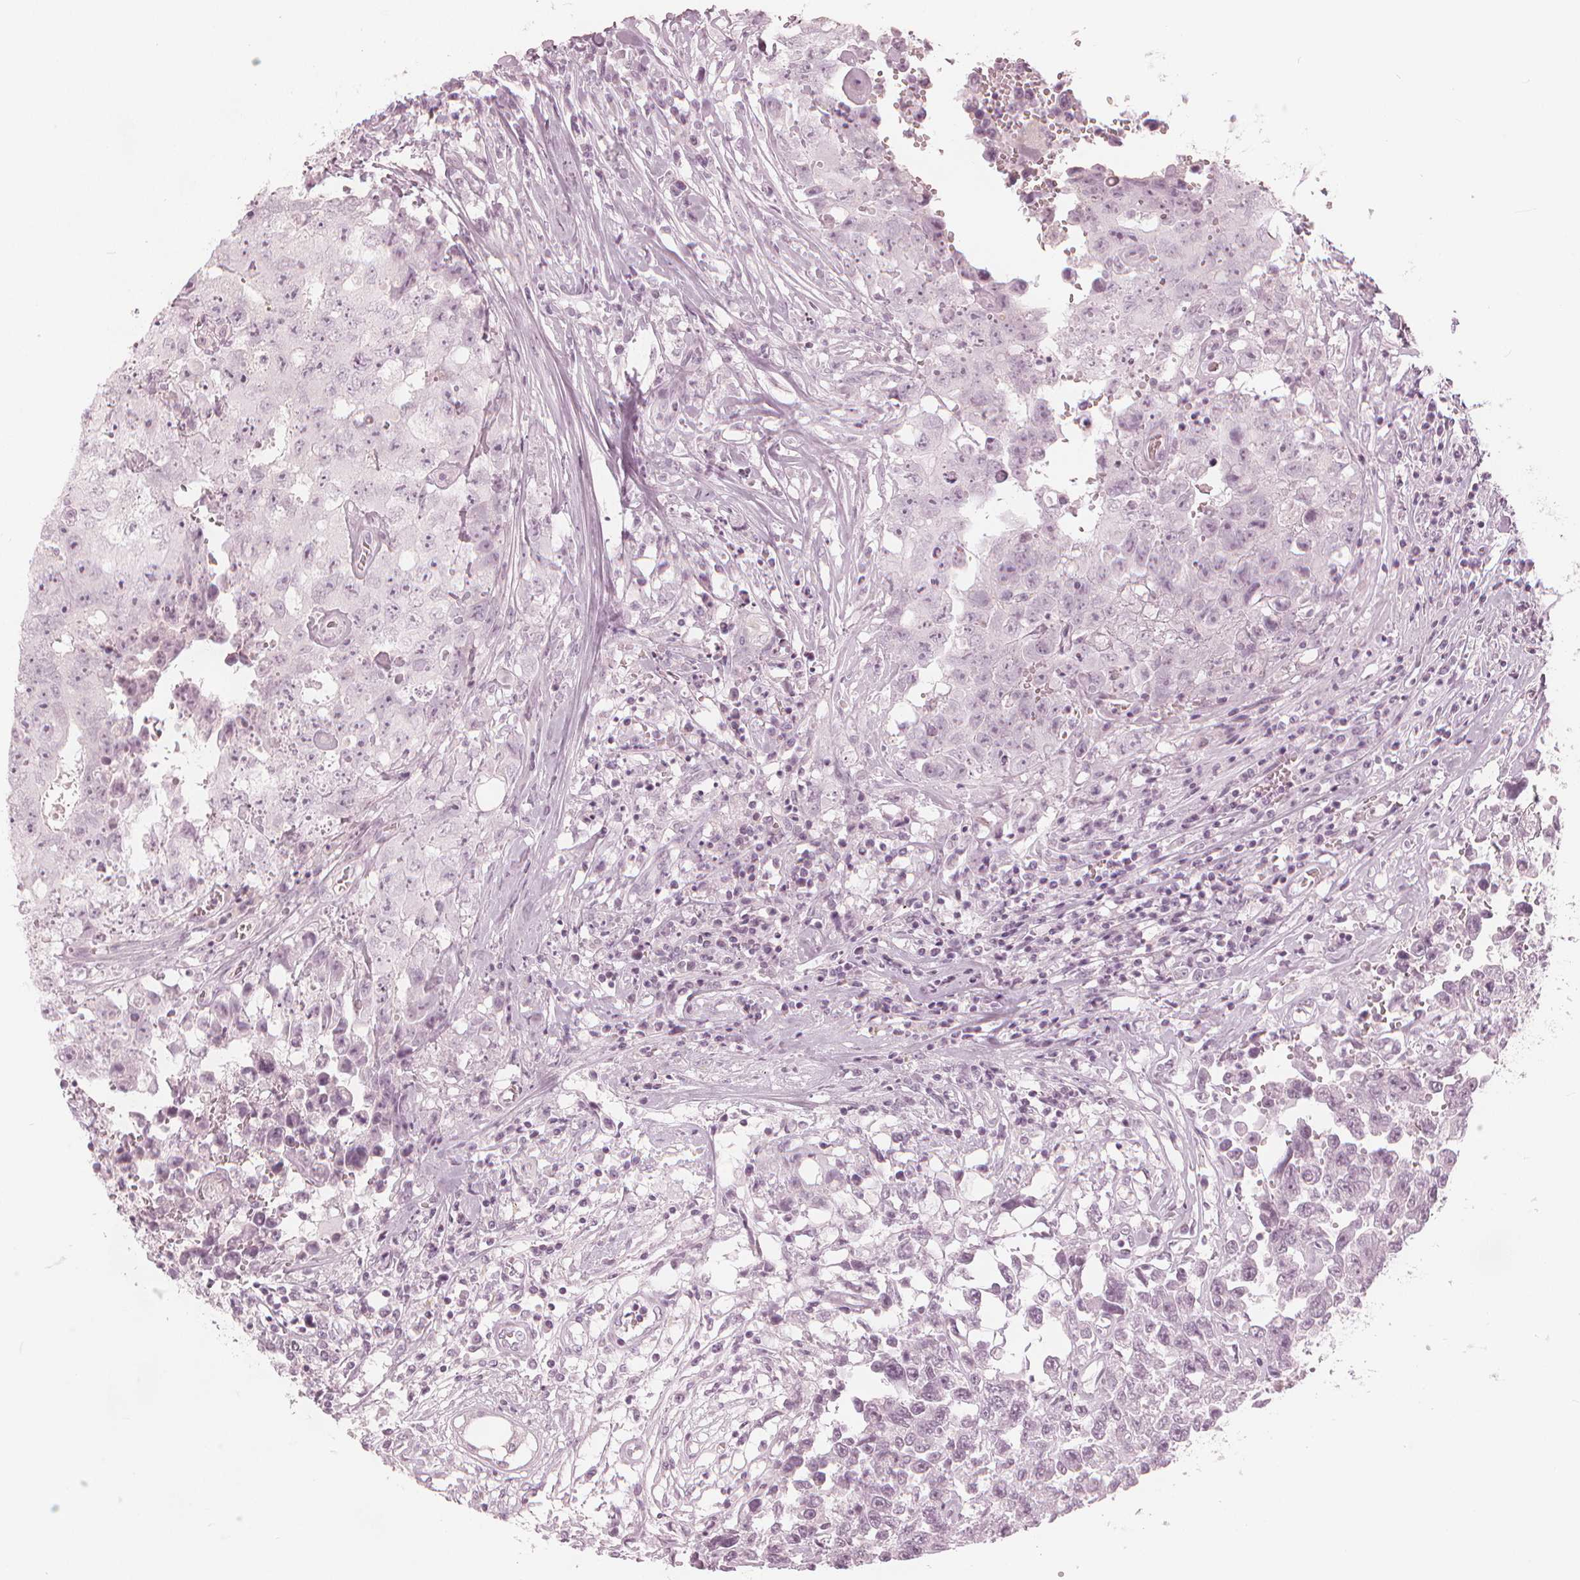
{"staining": {"intensity": "negative", "quantity": "none", "location": "none"}, "tissue": "testis cancer", "cell_type": "Tumor cells", "image_type": "cancer", "snomed": [{"axis": "morphology", "description": "Carcinoma, Embryonal, NOS"}, {"axis": "topography", "description": "Testis"}], "caption": "High magnification brightfield microscopy of testis cancer (embryonal carcinoma) stained with DAB (3,3'-diaminobenzidine) (brown) and counterstained with hematoxylin (blue): tumor cells show no significant expression.", "gene": "PAEP", "patient": {"sex": "male", "age": 36}}